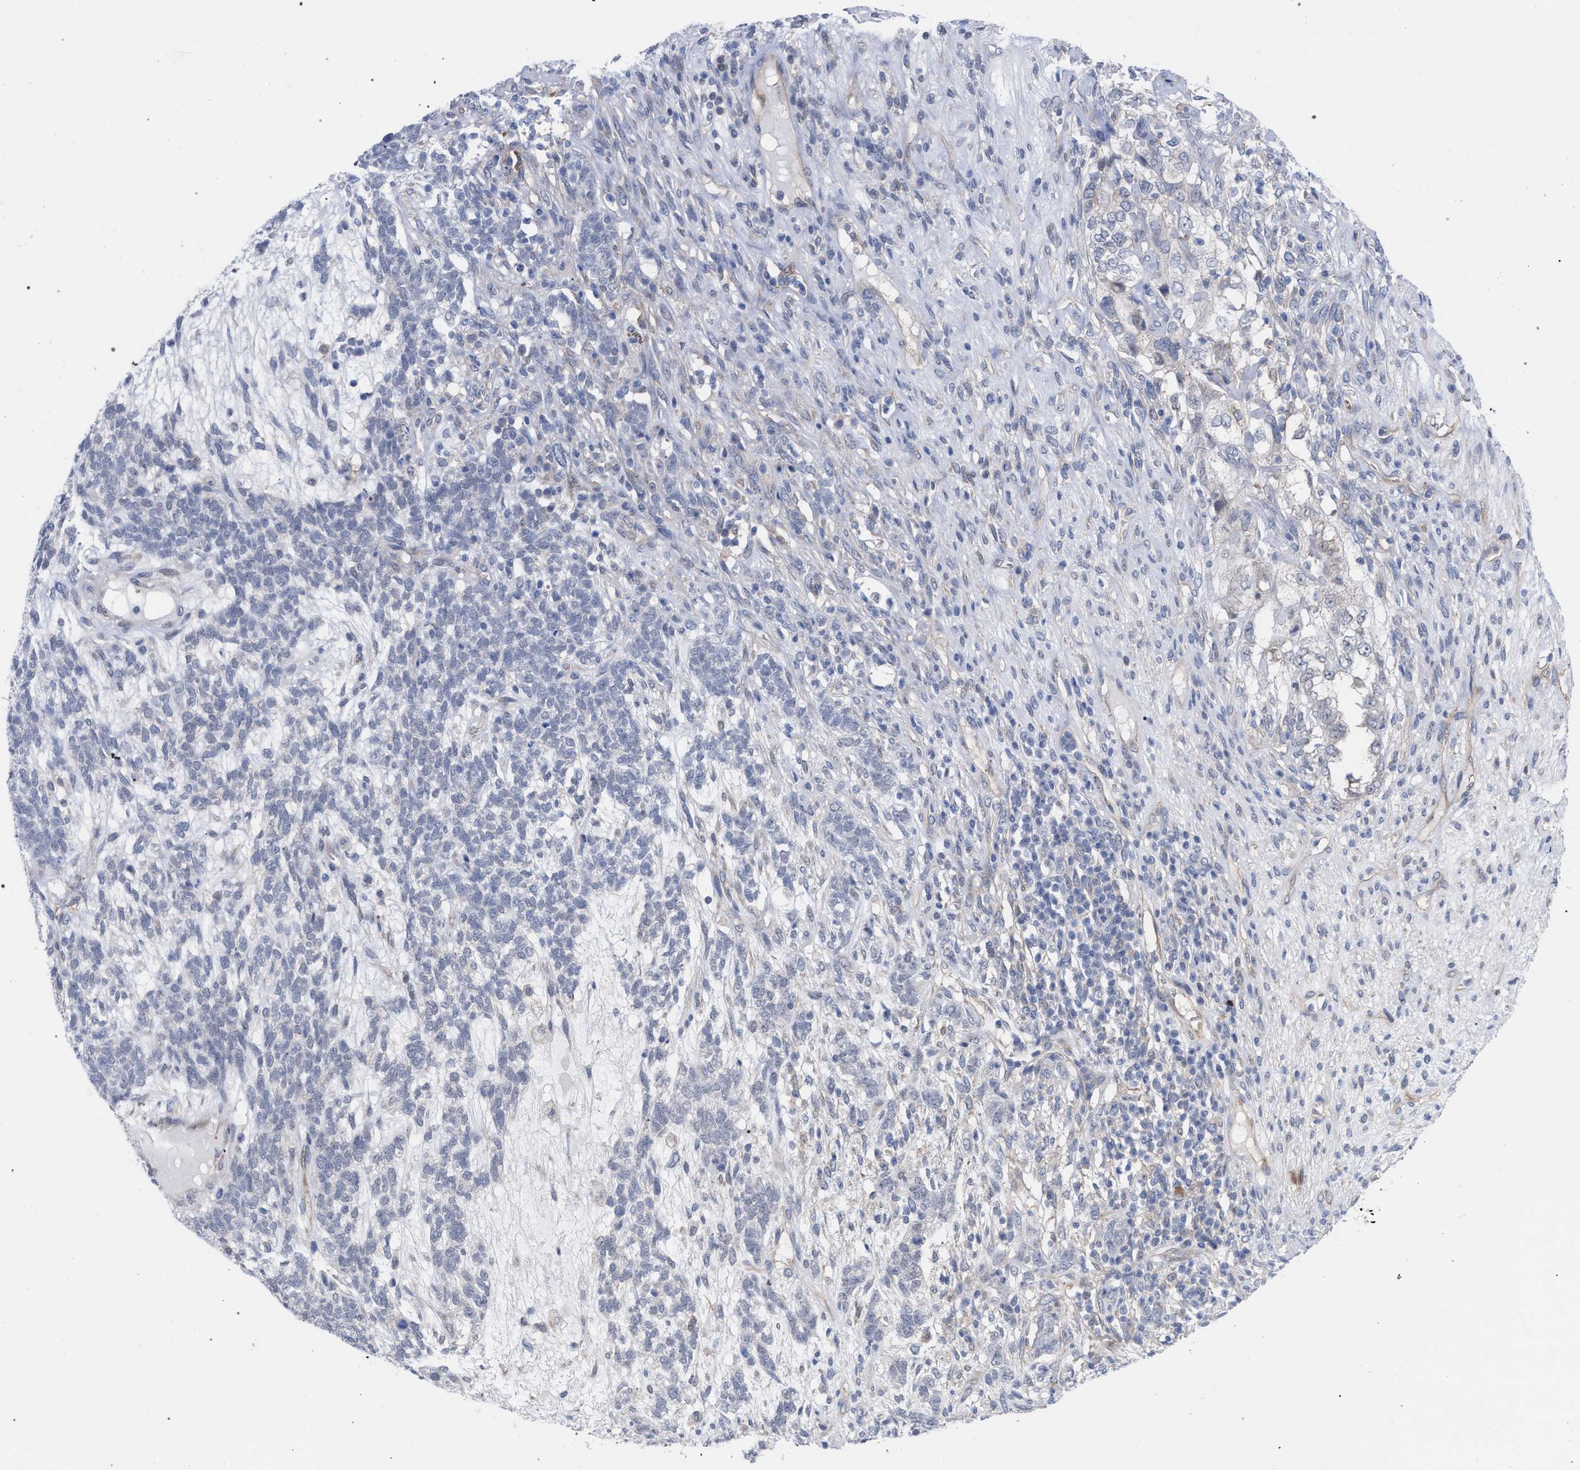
{"staining": {"intensity": "negative", "quantity": "none", "location": "none"}, "tissue": "testis cancer", "cell_type": "Tumor cells", "image_type": "cancer", "snomed": [{"axis": "morphology", "description": "Seminoma, NOS"}, {"axis": "topography", "description": "Testis"}], "caption": "There is no significant positivity in tumor cells of testis cancer (seminoma).", "gene": "FHOD3", "patient": {"sex": "male", "age": 28}}